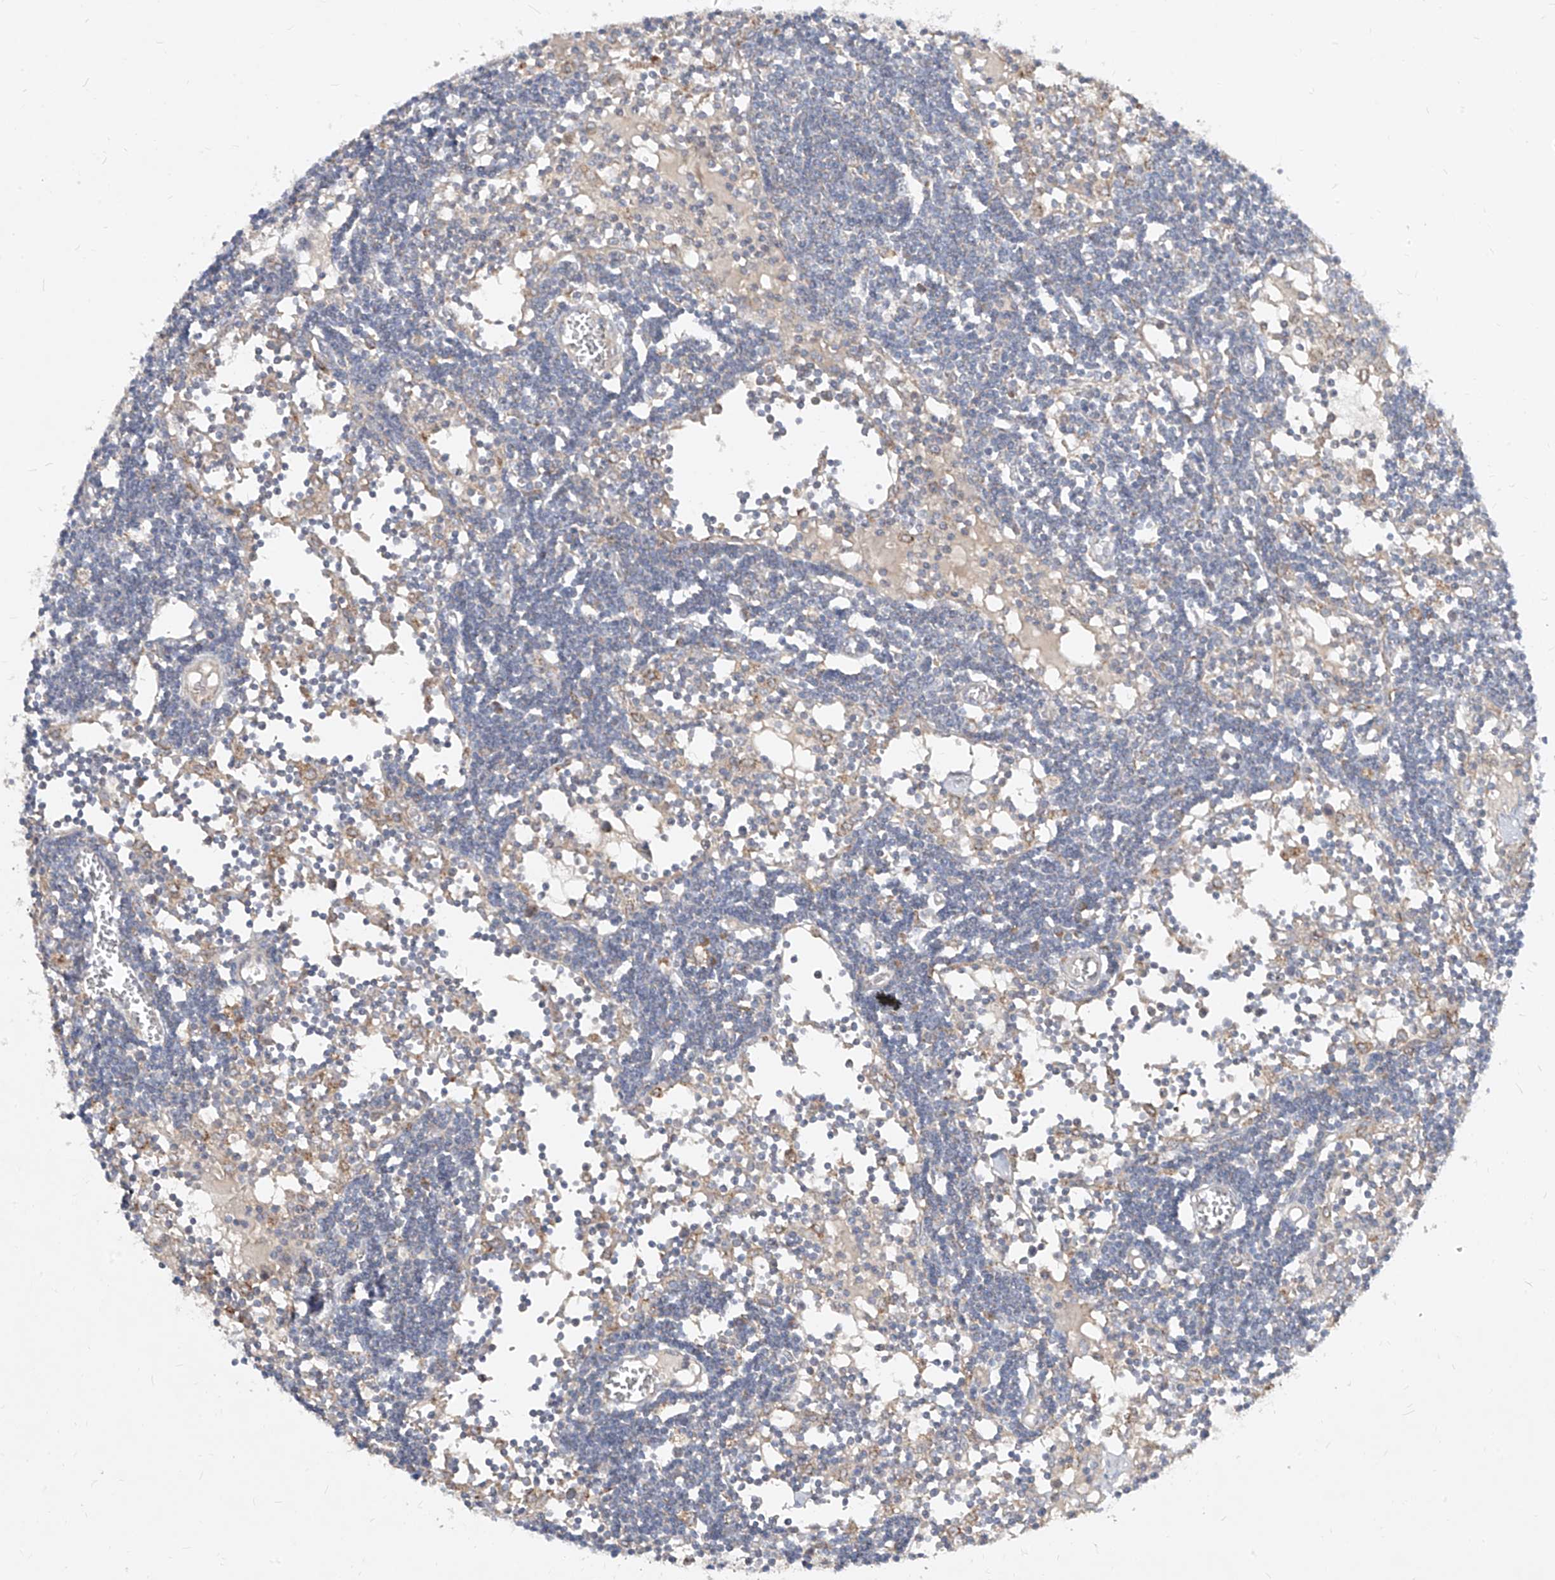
{"staining": {"intensity": "moderate", "quantity": "25%-75%", "location": "cytoplasmic/membranous"}, "tissue": "lymph node", "cell_type": "Germinal center cells", "image_type": "normal", "snomed": [{"axis": "morphology", "description": "Normal tissue, NOS"}, {"axis": "topography", "description": "Lymph node"}], "caption": "Approximately 25%-75% of germinal center cells in benign lymph node demonstrate moderate cytoplasmic/membranous protein expression as visualized by brown immunohistochemical staining.", "gene": "ABCD3", "patient": {"sex": "female", "age": 11}}